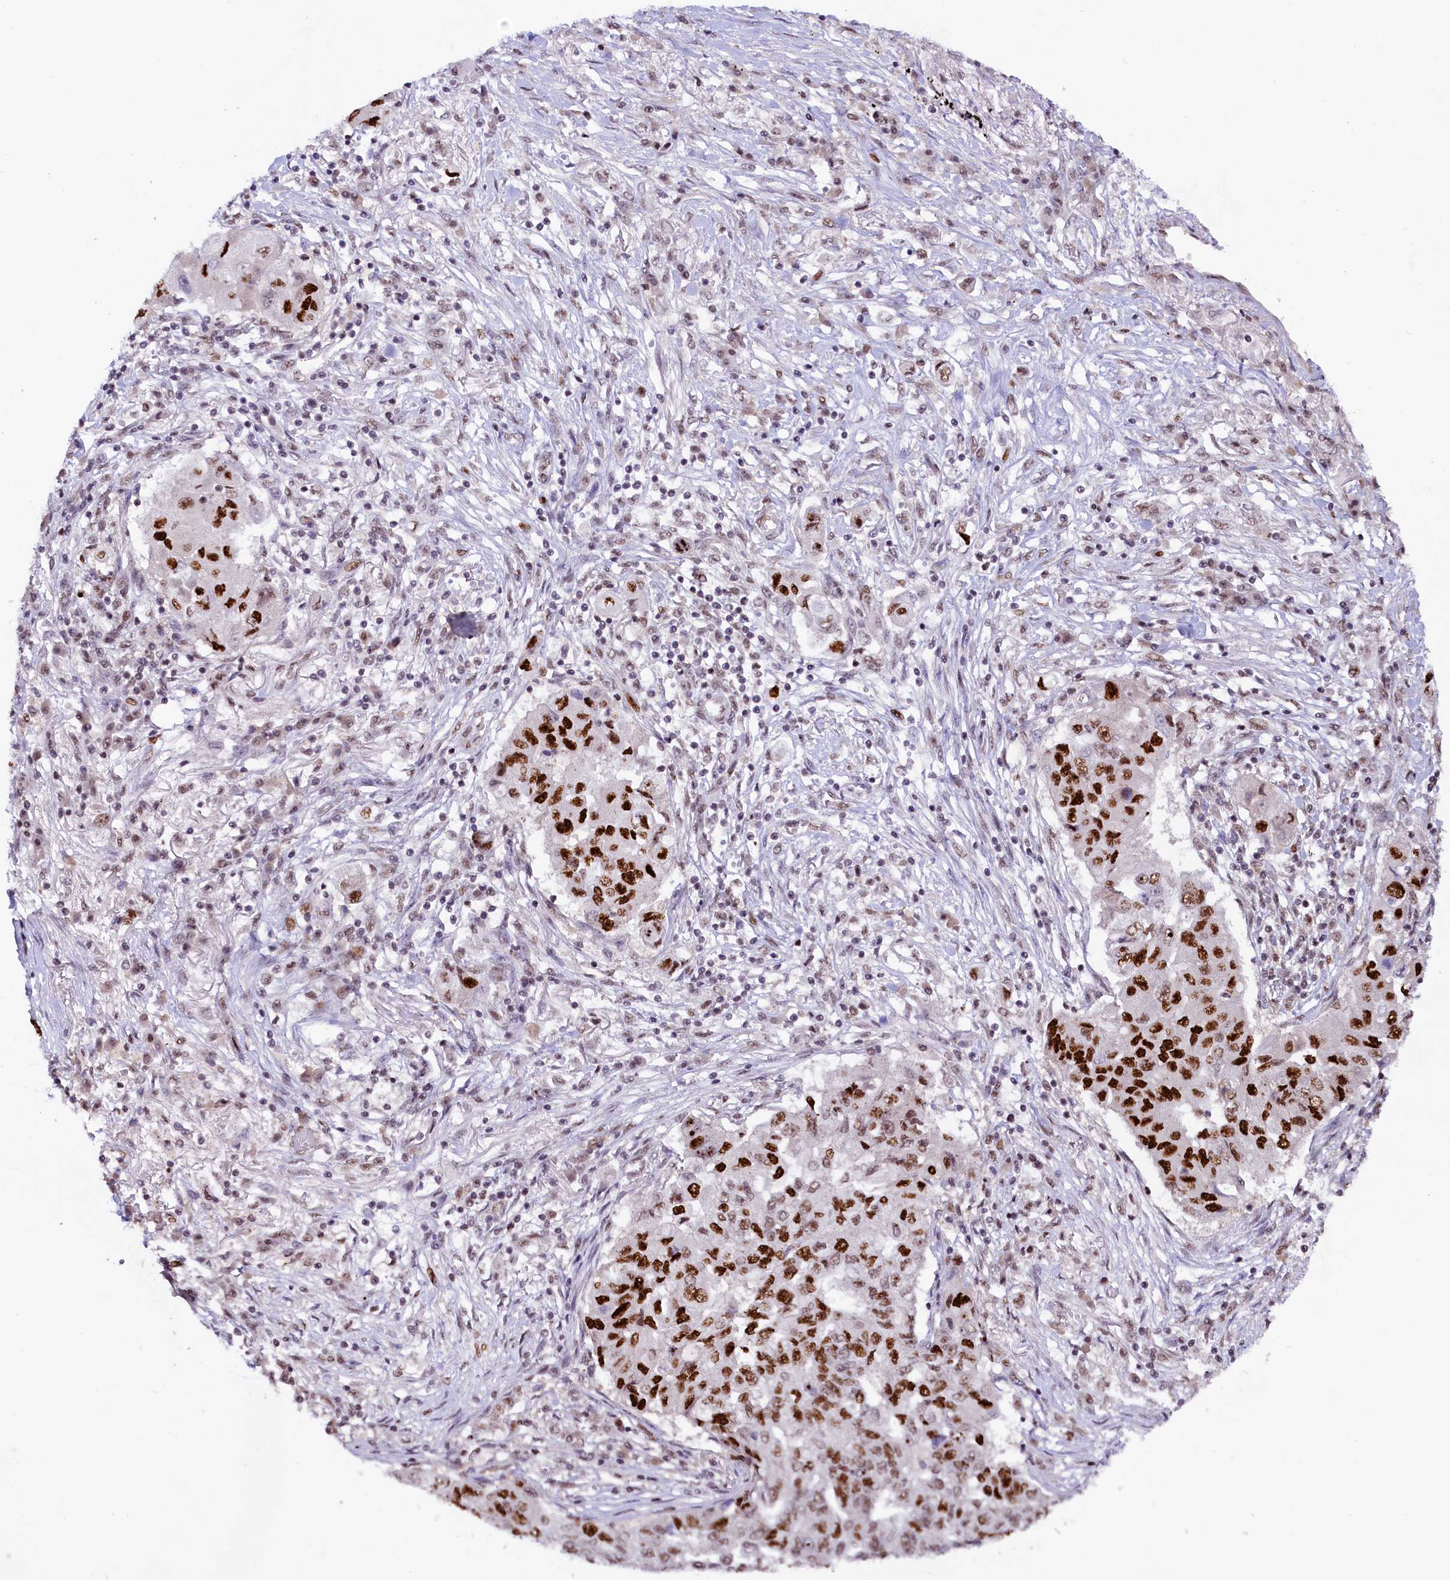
{"staining": {"intensity": "strong", "quantity": ">75%", "location": "nuclear"}, "tissue": "lung cancer", "cell_type": "Tumor cells", "image_type": "cancer", "snomed": [{"axis": "morphology", "description": "Squamous cell carcinoma, NOS"}, {"axis": "topography", "description": "Lung"}], "caption": "This photomicrograph demonstrates immunohistochemistry staining of squamous cell carcinoma (lung), with high strong nuclear expression in about >75% of tumor cells.", "gene": "ANKS3", "patient": {"sex": "male", "age": 74}}